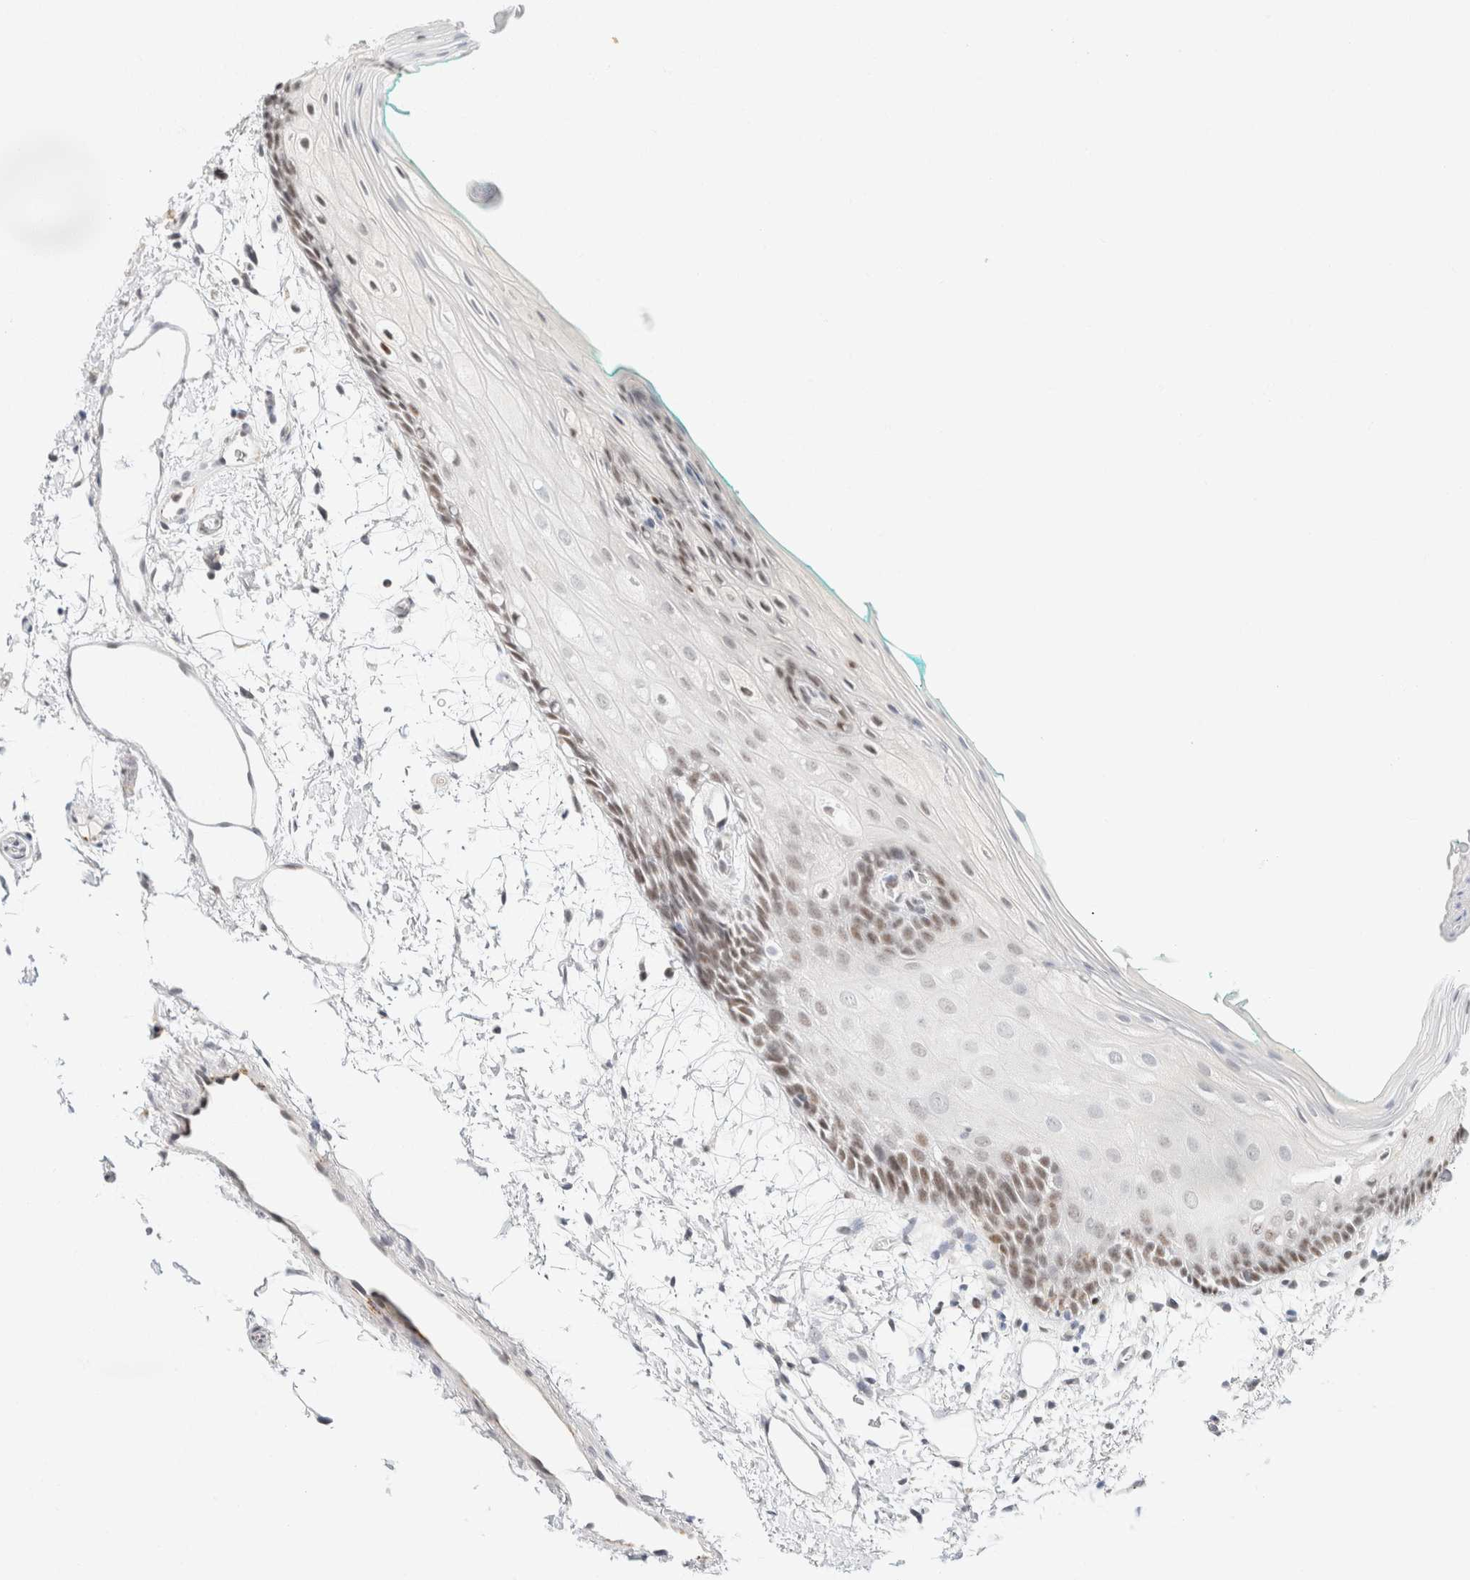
{"staining": {"intensity": "moderate", "quantity": "<25%", "location": "nuclear"}, "tissue": "oral mucosa", "cell_type": "Squamous epithelial cells", "image_type": "normal", "snomed": [{"axis": "morphology", "description": "Normal tissue, NOS"}, {"axis": "topography", "description": "Skeletal muscle"}, {"axis": "topography", "description": "Oral tissue"}, {"axis": "topography", "description": "Peripheral nerve tissue"}], "caption": "Protein analysis of unremarkable oral mucosa reveals moderate nuclear positivity in about <25% of squamous epithelial cells.", "gene": "ZNF768", "patient": {"sex": "female", "age": 84}}